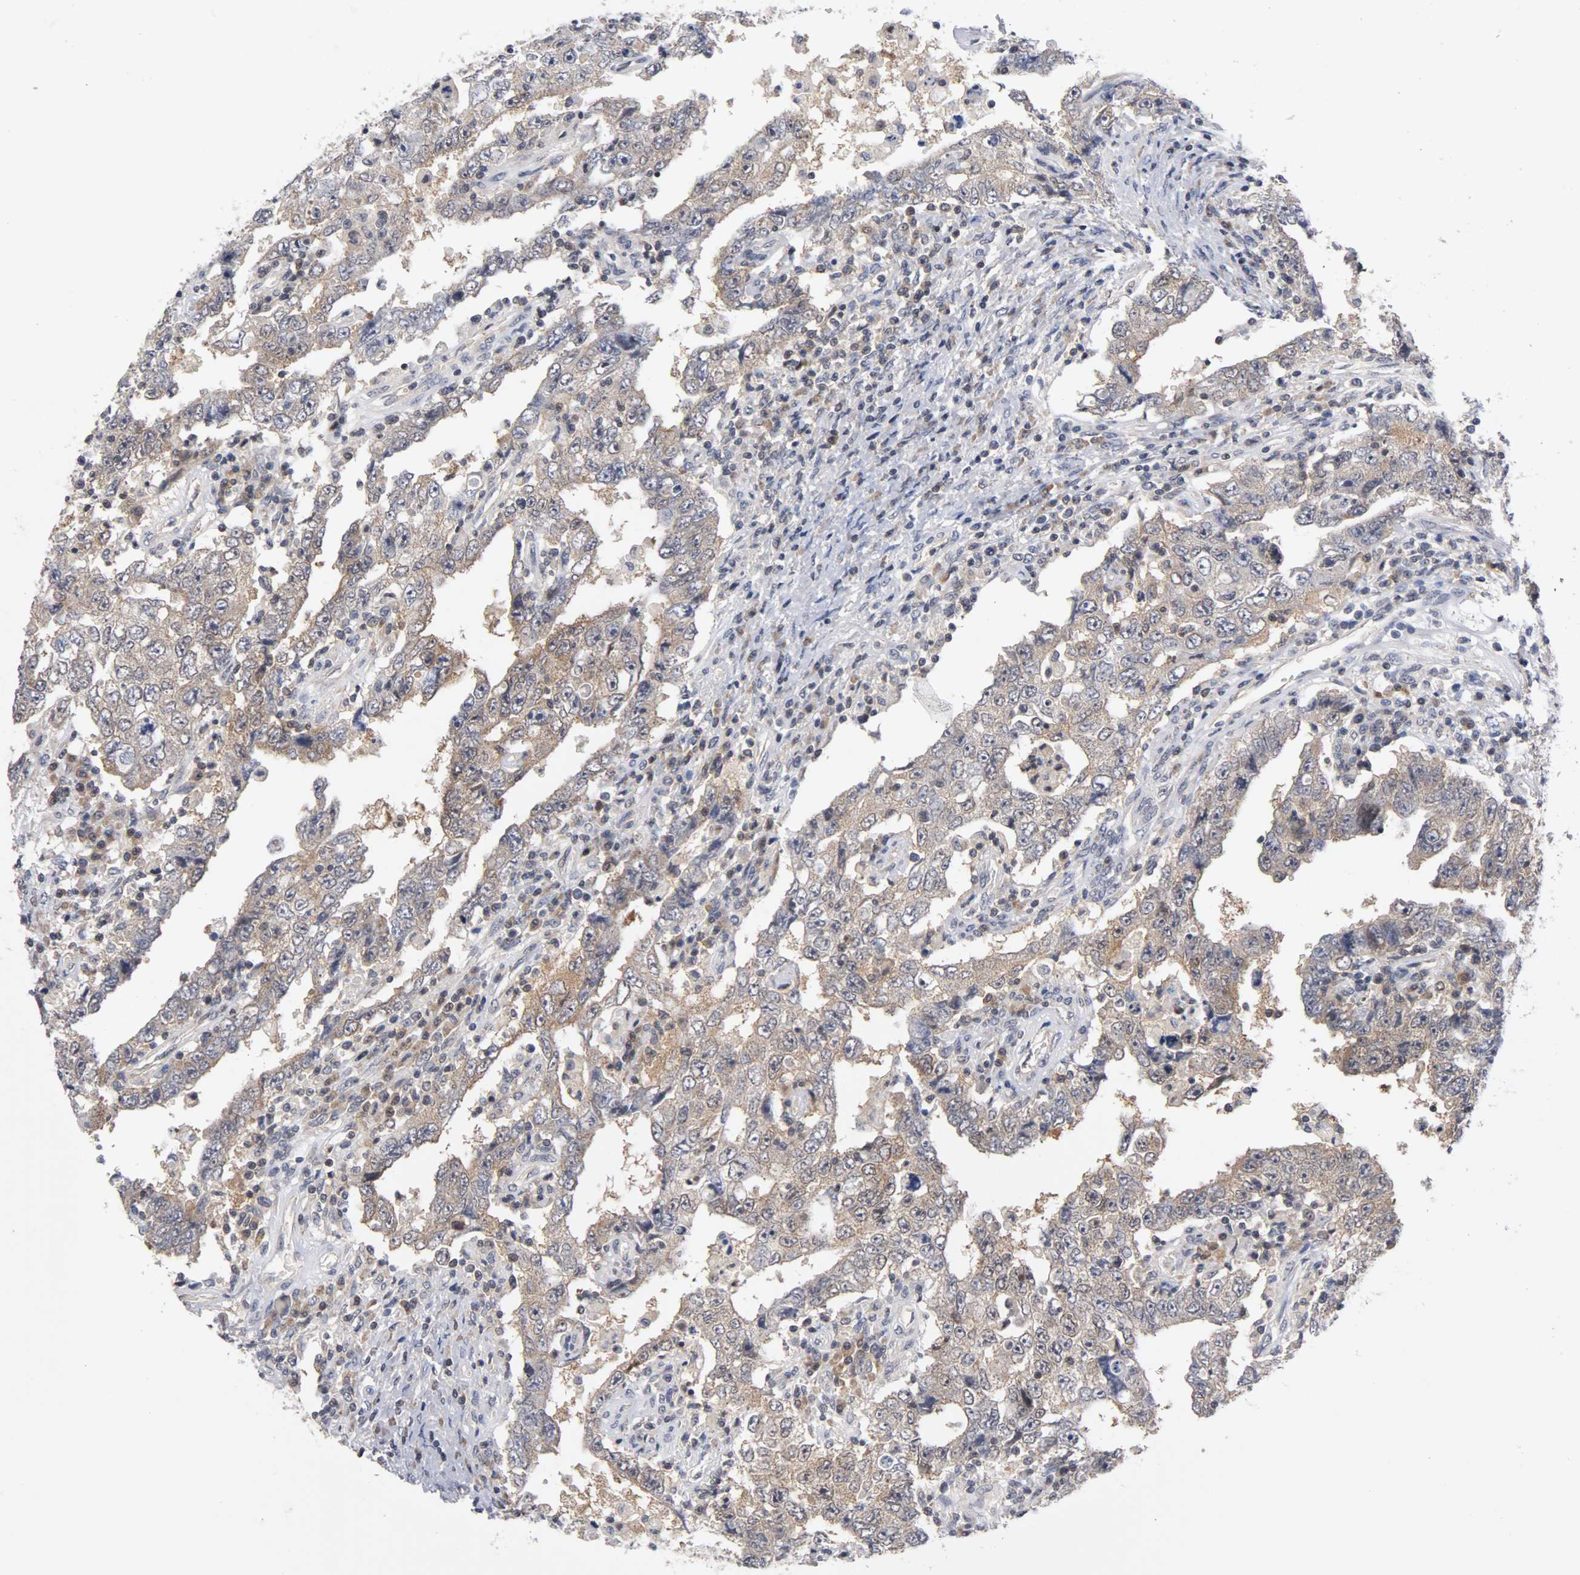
{"staining": {"intensity": "moderate", "quantity": ">75%", "location": "cytoplasmic/membranous,nuclear"}, "tissue": "testis cancer", "cell_type": "Tumor cells", "image_type": "cancer", "snomed": [{"axis": "morphology", "description": "Carcinoma, Embryonal, NOS"}, {"axis": "topography", "description": "Testis"}], "caption": "High-power microscopy captured an immunohistochemistry (IHC) micrograph of testis cancer (embryonal carcinoma), revealing moderate cytoplasmic/membranous and nuclear positivity in about >75% of tumor cells.", "gene": "UBE2M", "patient": {"sex": "male", "age": 26}}